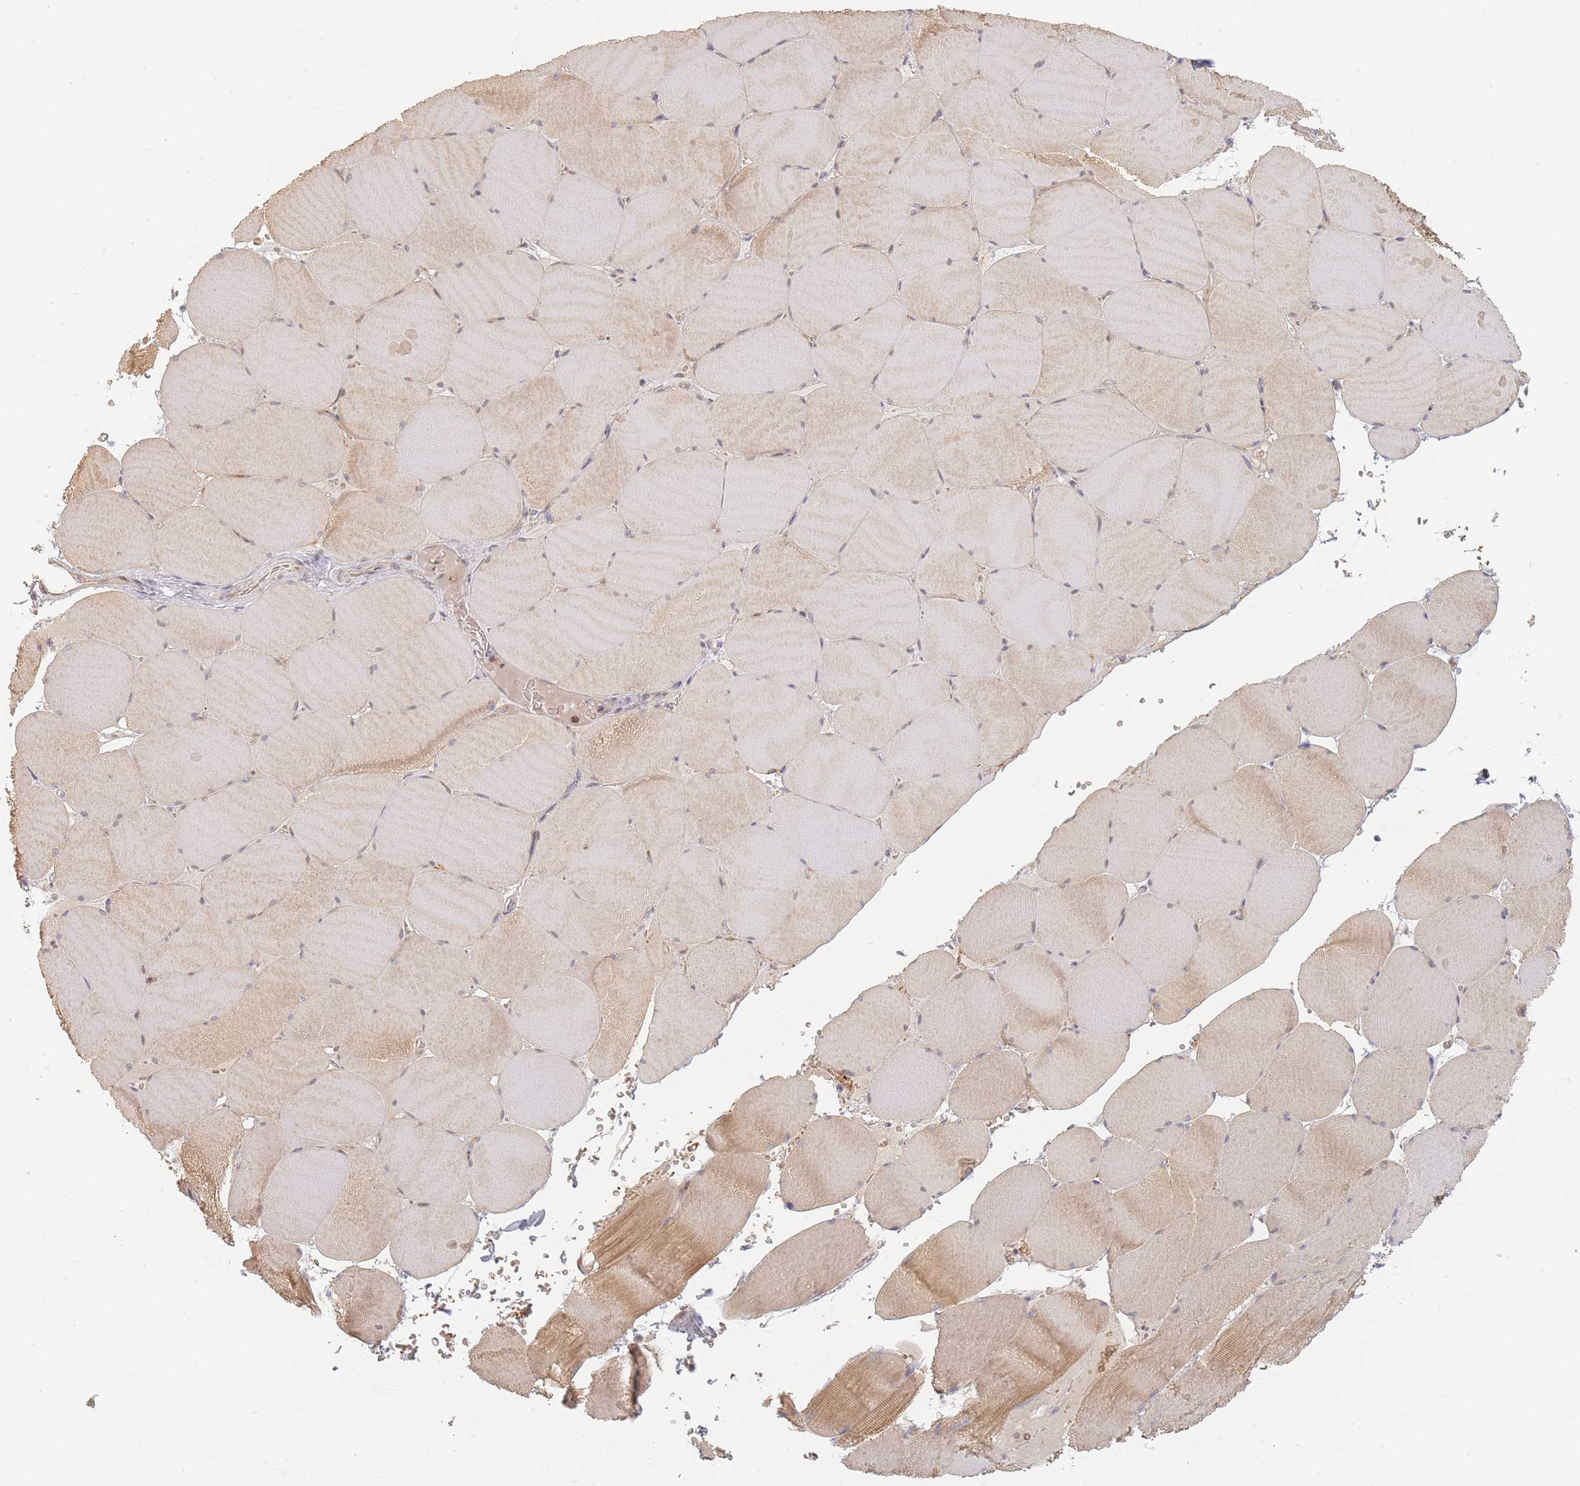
{"staining": {"intensity": "moderate", "quantity": "25%-75%", "location": "cytoplasmic/membranous"}, "tissue": "skeletal muscle", "cell_type": "Myocytes", "image_type": "normal", "snomed": [{"axis": "morphology", "description": "Normal tissue, NOS"}, {"axis": "topography", "description": "Skeletal muscle"}, {"axis": "topography", "description": "Head-Neck"}], "caption": "Immunohistochemistry (IHC) of benign skeletal muscle shows medium levels of moderate cytoplasmic/membranous staining in approximately 25%-75% of myocytes.", "gene": "ZKSCAN7", "patient": {"sex": "male", "age": 66}}